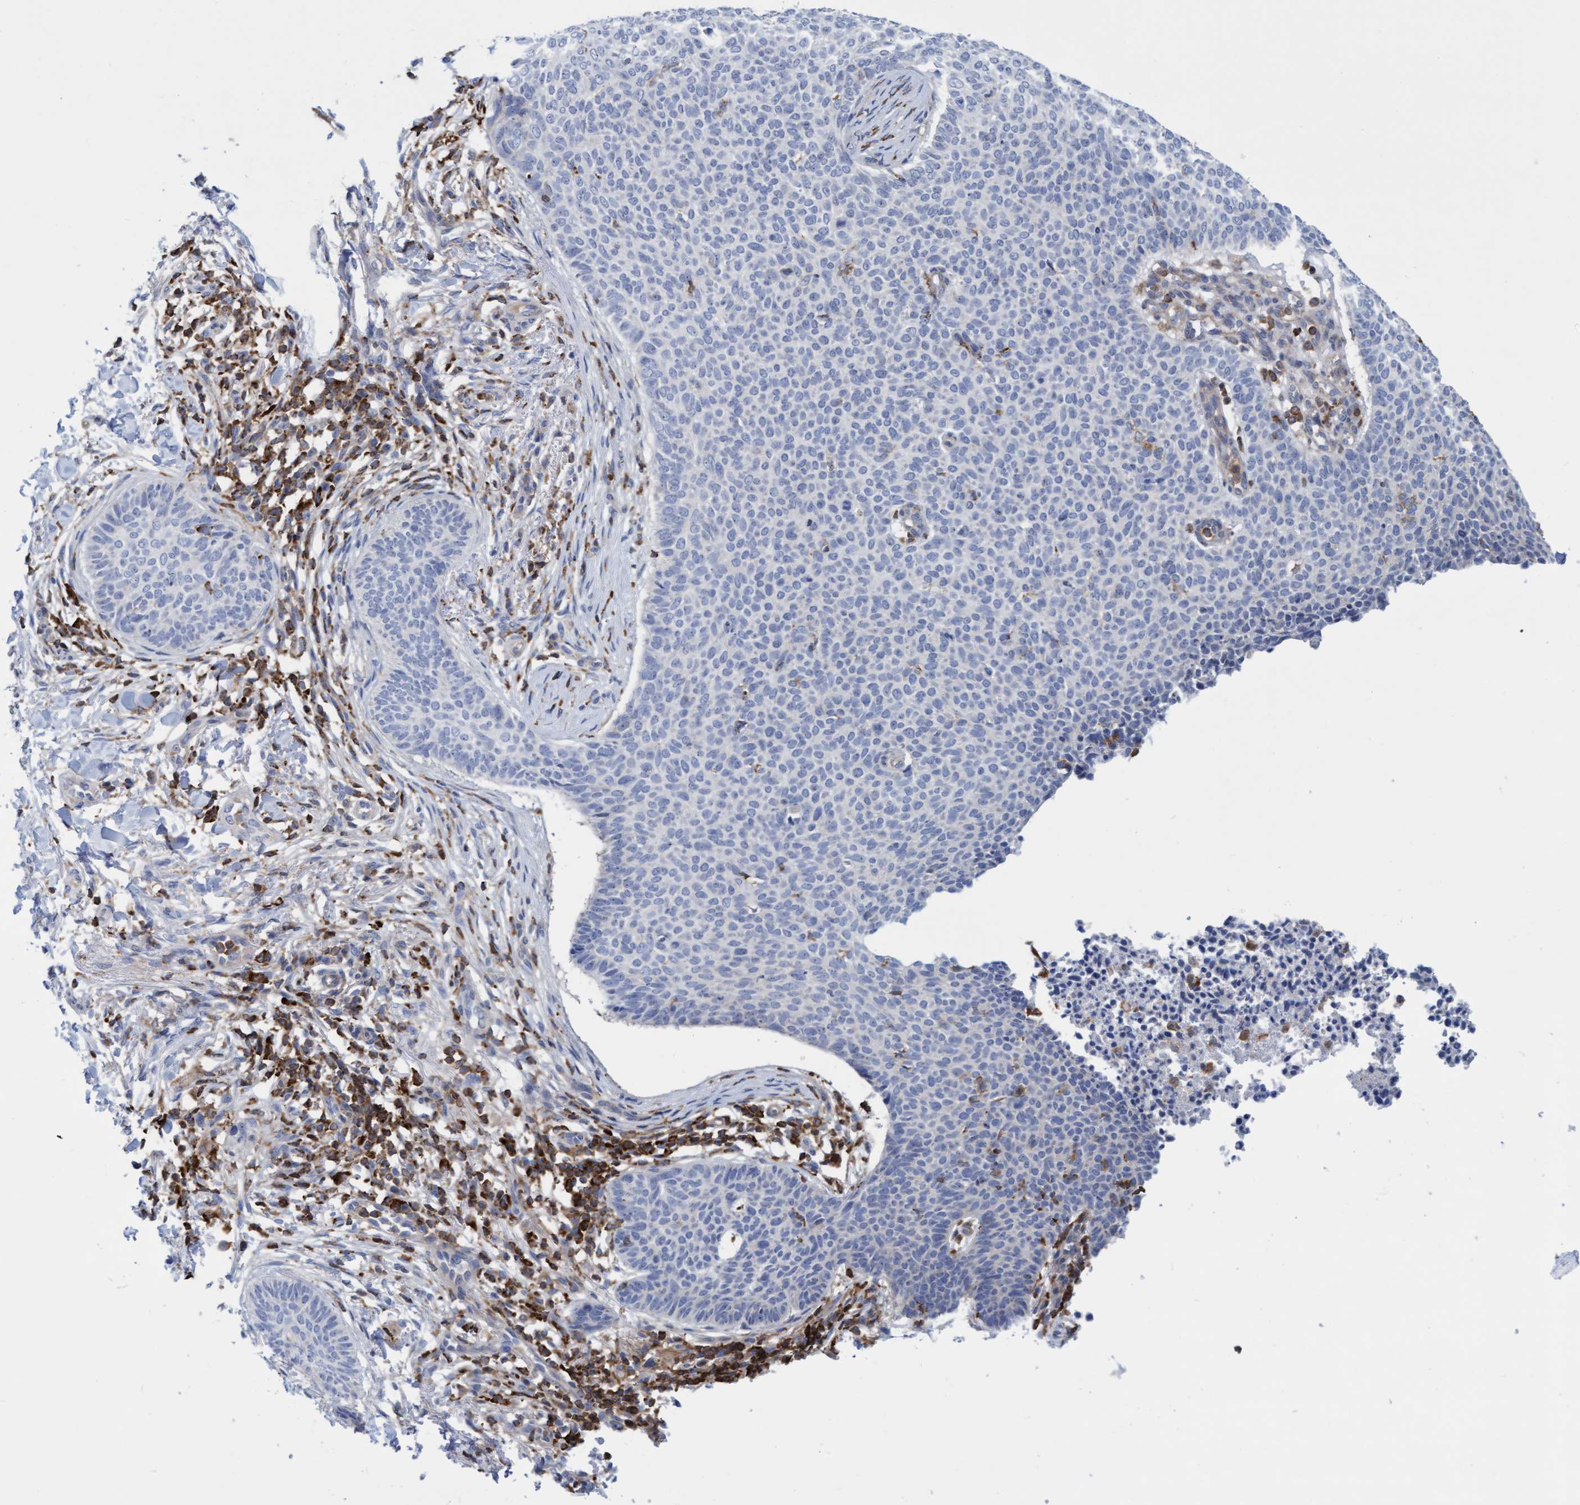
{"staining": {"intensity": "negative", "quantity": "none", "location": "none"}, "tissue": "skin cancer", "cell_type": "Tumor cells", "image_type": "cancer", "snomed": [{"axis": "morphology", "description": "Normal tissue, NOS"}, {"axis": "morphology", "description": "Basal cell carcinoma"}, {"axis": "topography", "description": "Skin"}], "caption": "Immunohistochemical staining of skin cancer (basal cell carcinoma) exhibits no significant expression in tumor cells. The staining is performed using DAB (3,3'-diaminobenzidine) brown chromogen with nuclei counter-stained in using hematoxylin.", "gene": "FNBP1", "patient": {"sex": "male", "age": 50}}